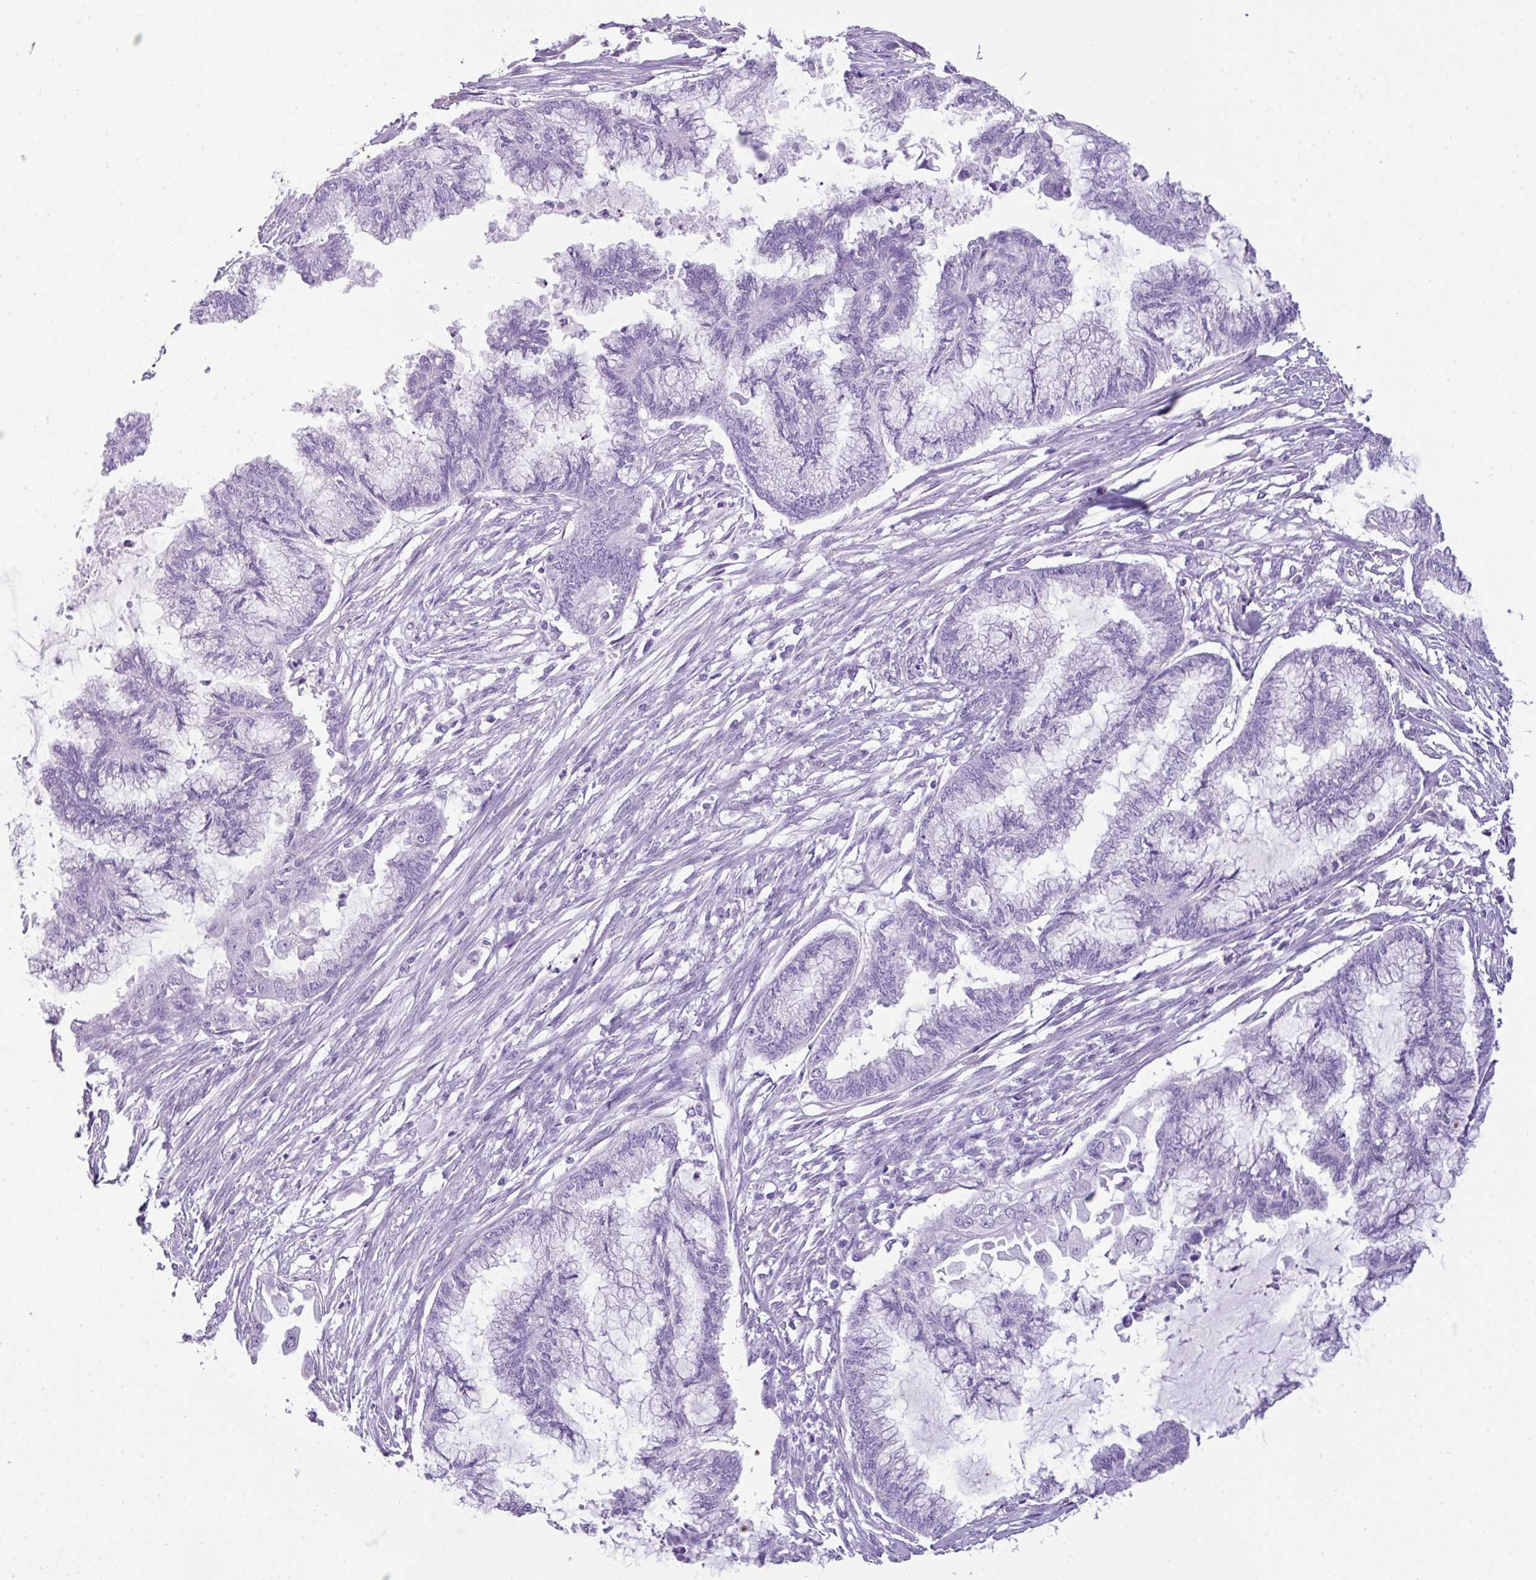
{"staining": {"intensity": "negative", "quantity": "none", "location": "none"}, "tissue": "endometrial cancer", "cell_type": "Tumor cells", "image_type": "cancer", "snomed": [{"axis": "morphology", "description": "Adenocarcinoma, NOS"}, {"axis": "topography", "description": "Endometrium"}], "caption": "There is no significant positivity in tumor cells of endometrial adenocarcinoma.", "gene": "TNP1", "patient": {"sex": "female", "age": 86}}